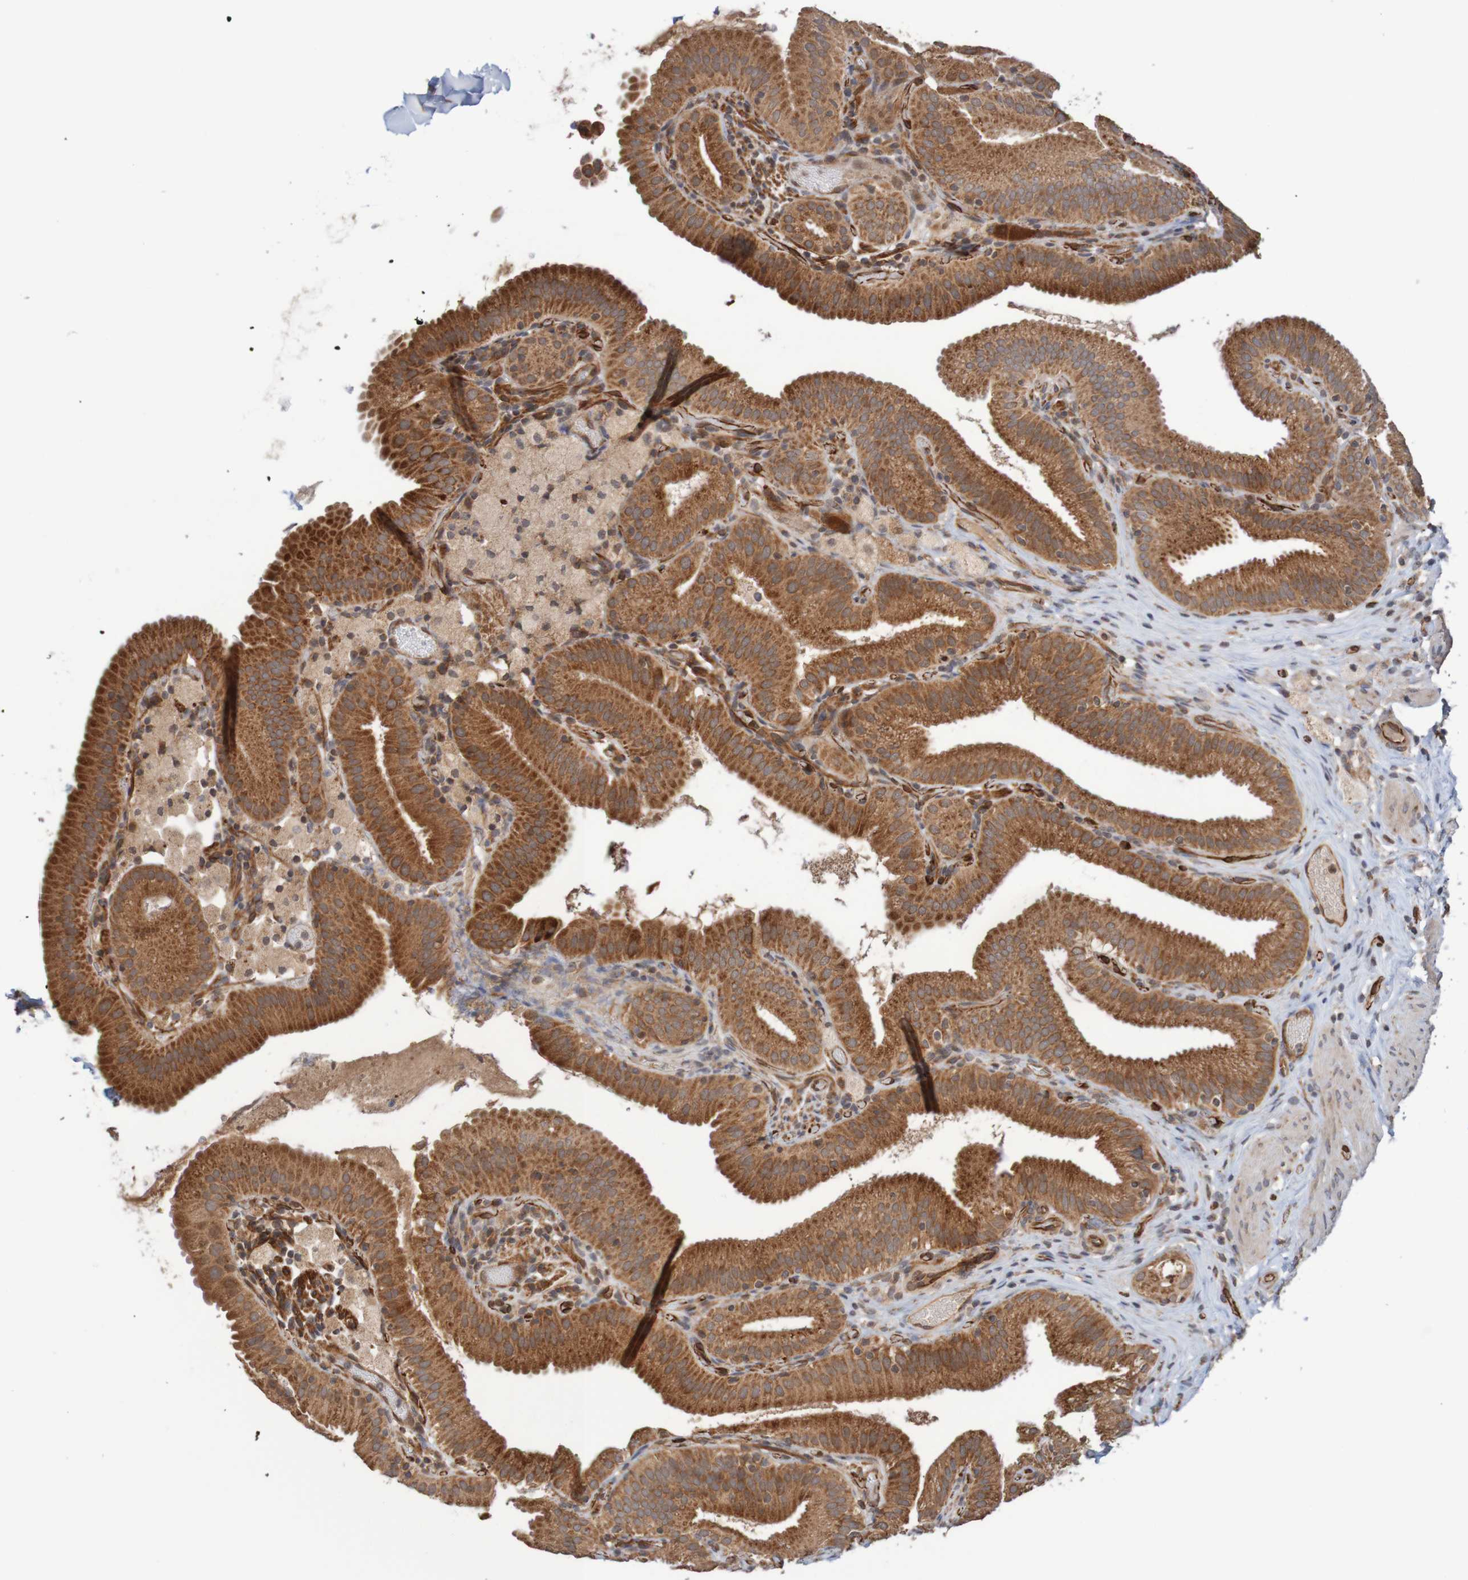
{"staining": {"intensity": "strong", "quantity": ">75%", "location": "cytoplasmic/membranous"}, "tissue": "gallbladder", "cell_type": "Glandular cells", "image_type": "normal", "snomed": [{"axis": "morphology", "description": "Normal tissue, NOS"}, {"axis": "topography", "description": "Gallbladder"}], "caption": "Normal gallbladder shows strong cytoplasmic/membranous positivity in about >75% of glandular cells The protein of interest is shown in brown color, while the nuclei are stained blue..", "gene": "MRPL52", "patient": {"sex": "male", "age": 54}}